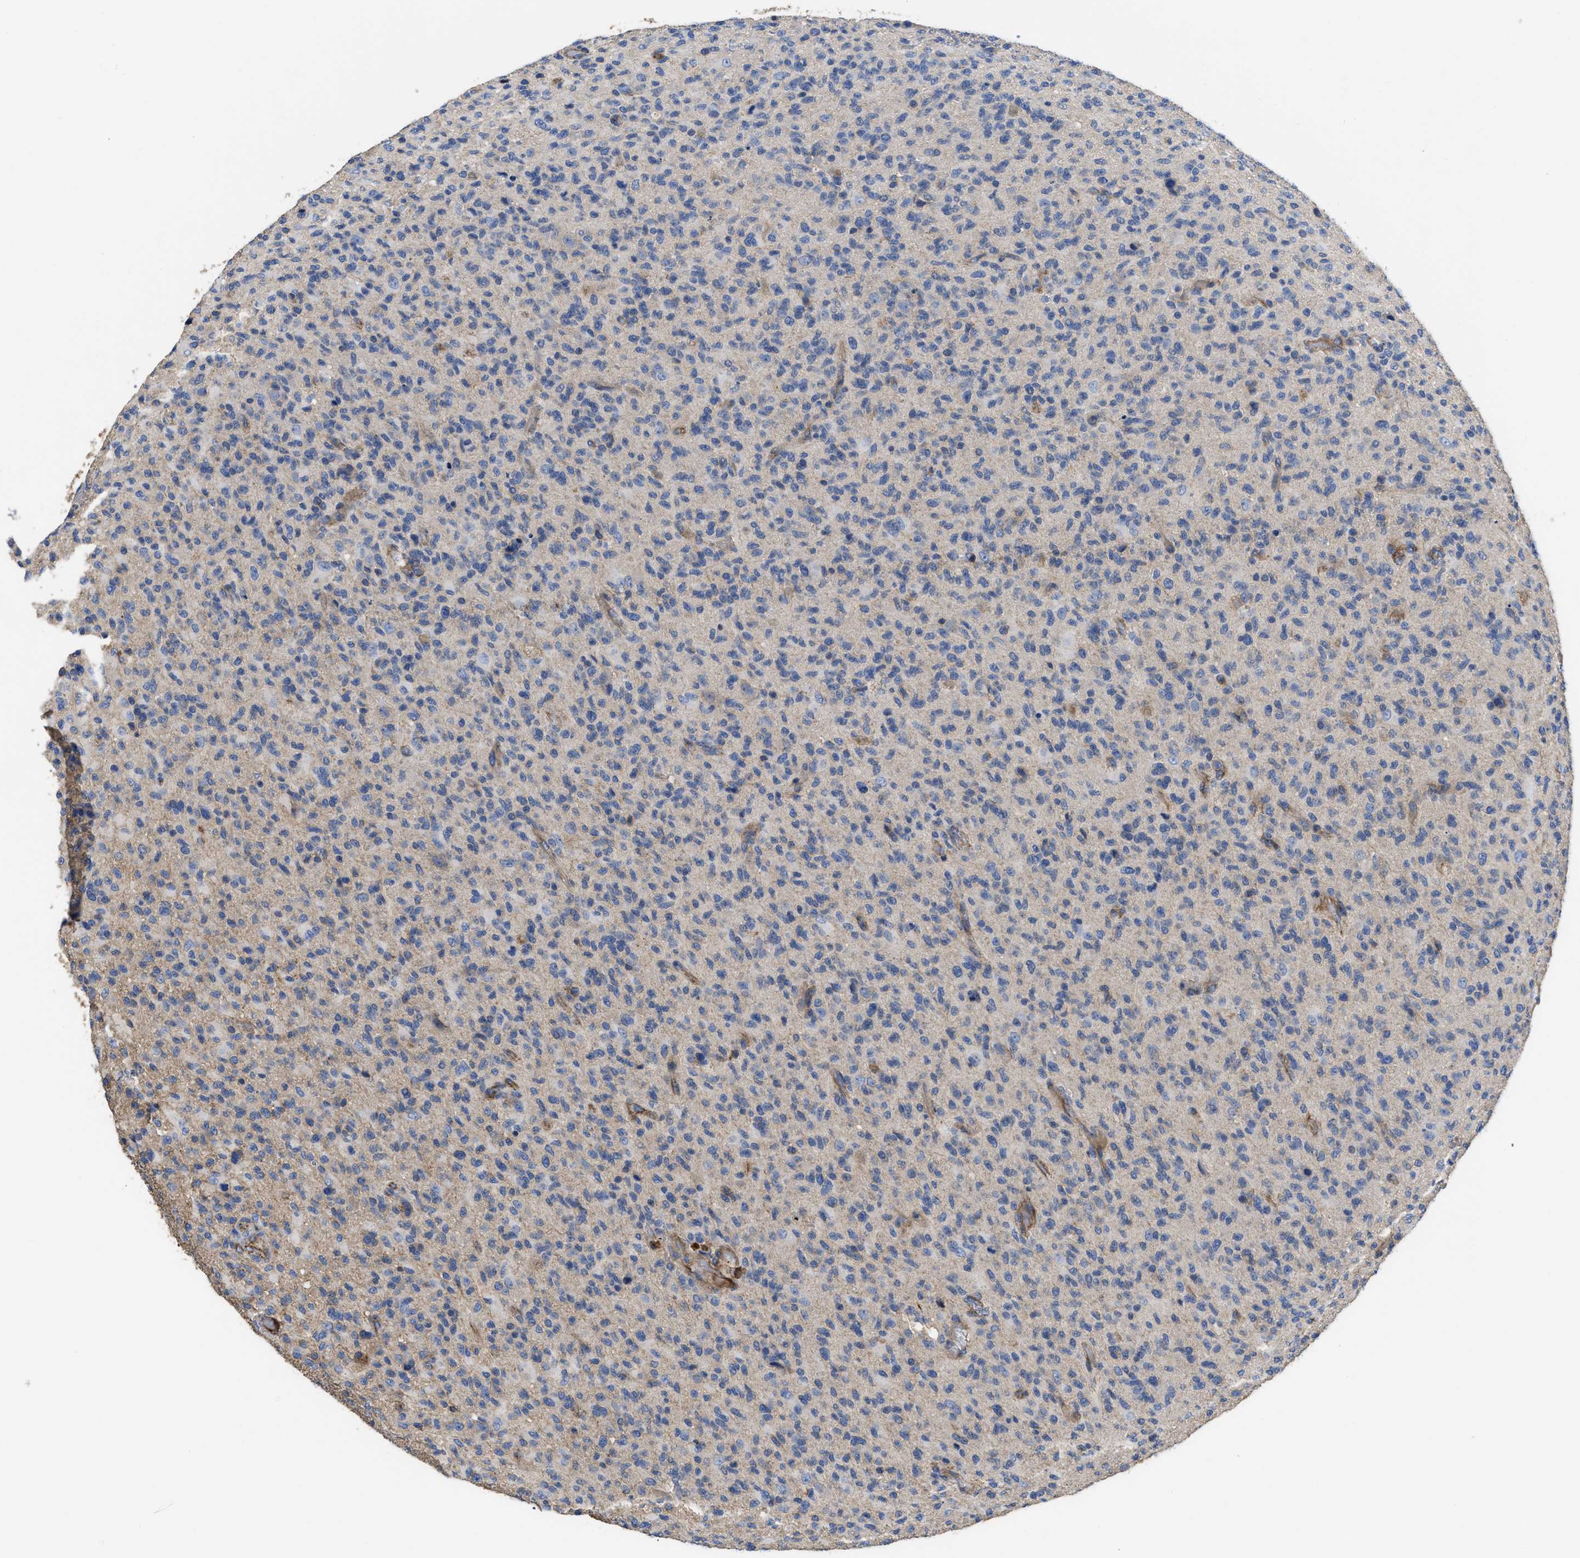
{"staining": {"intensity": "negative", "quantity": "none", "location": "none"}, "tissue": "glioma", "cell_type": "Tumor cells", "image_type": "cancer", "snomed": [{"axis": "morphology", "description": "Glioma, malignant, High grade"}, {"axis": "topography", "description": "Brain"}], "caption": "Tumor cells are negative for protein expression in human malignant glioma (high-grade).", "gene": "USP4", "patient": {"sex": "male", "age": 71}}